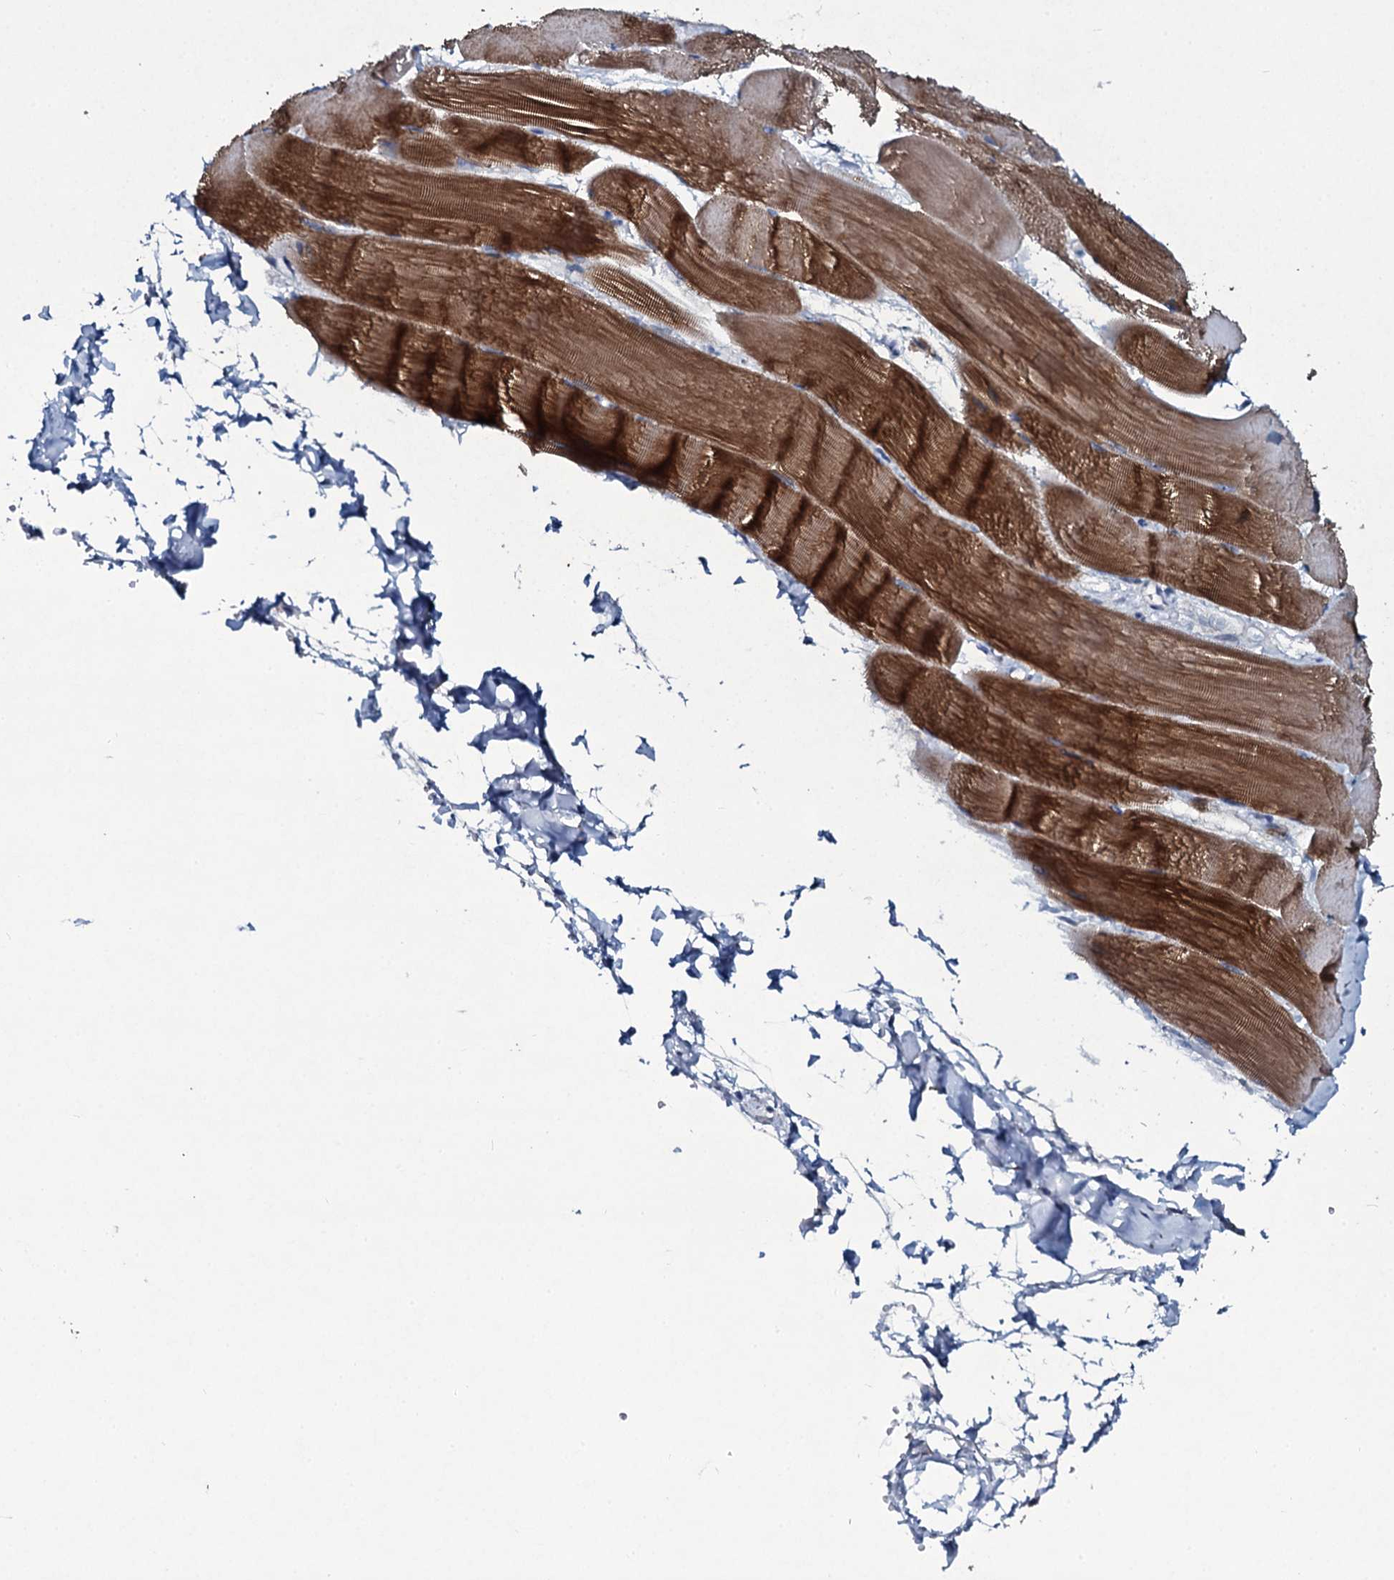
{"staining": {"intensity": "strong", "quantity": "25%-75%", "location": "cytoplasmic/membranous"}, "tissue": "skeletal muscle", "cell_type": "Myocytes", "image_type": "normal", "snomed": [{"axis": "morphology", "description": "Normal tissue, NOS"}, {"axis": "morphology", "description": "Basal cell carcinoma"}, {"axis": "topography", "description": "Skeletal muscle"}], "caption": "High-magnification brightfield microscopy of unremarkable skeletal muscle stained with DAB (brown) and counterstained with hematoxylin (blue). myocytes exhibit strong cytoplasmic/membranous staining is appreciated in approximately25%-75% of cells.", "gene": "TPGS2", "patient": {"sex": "female", "age": 64}}